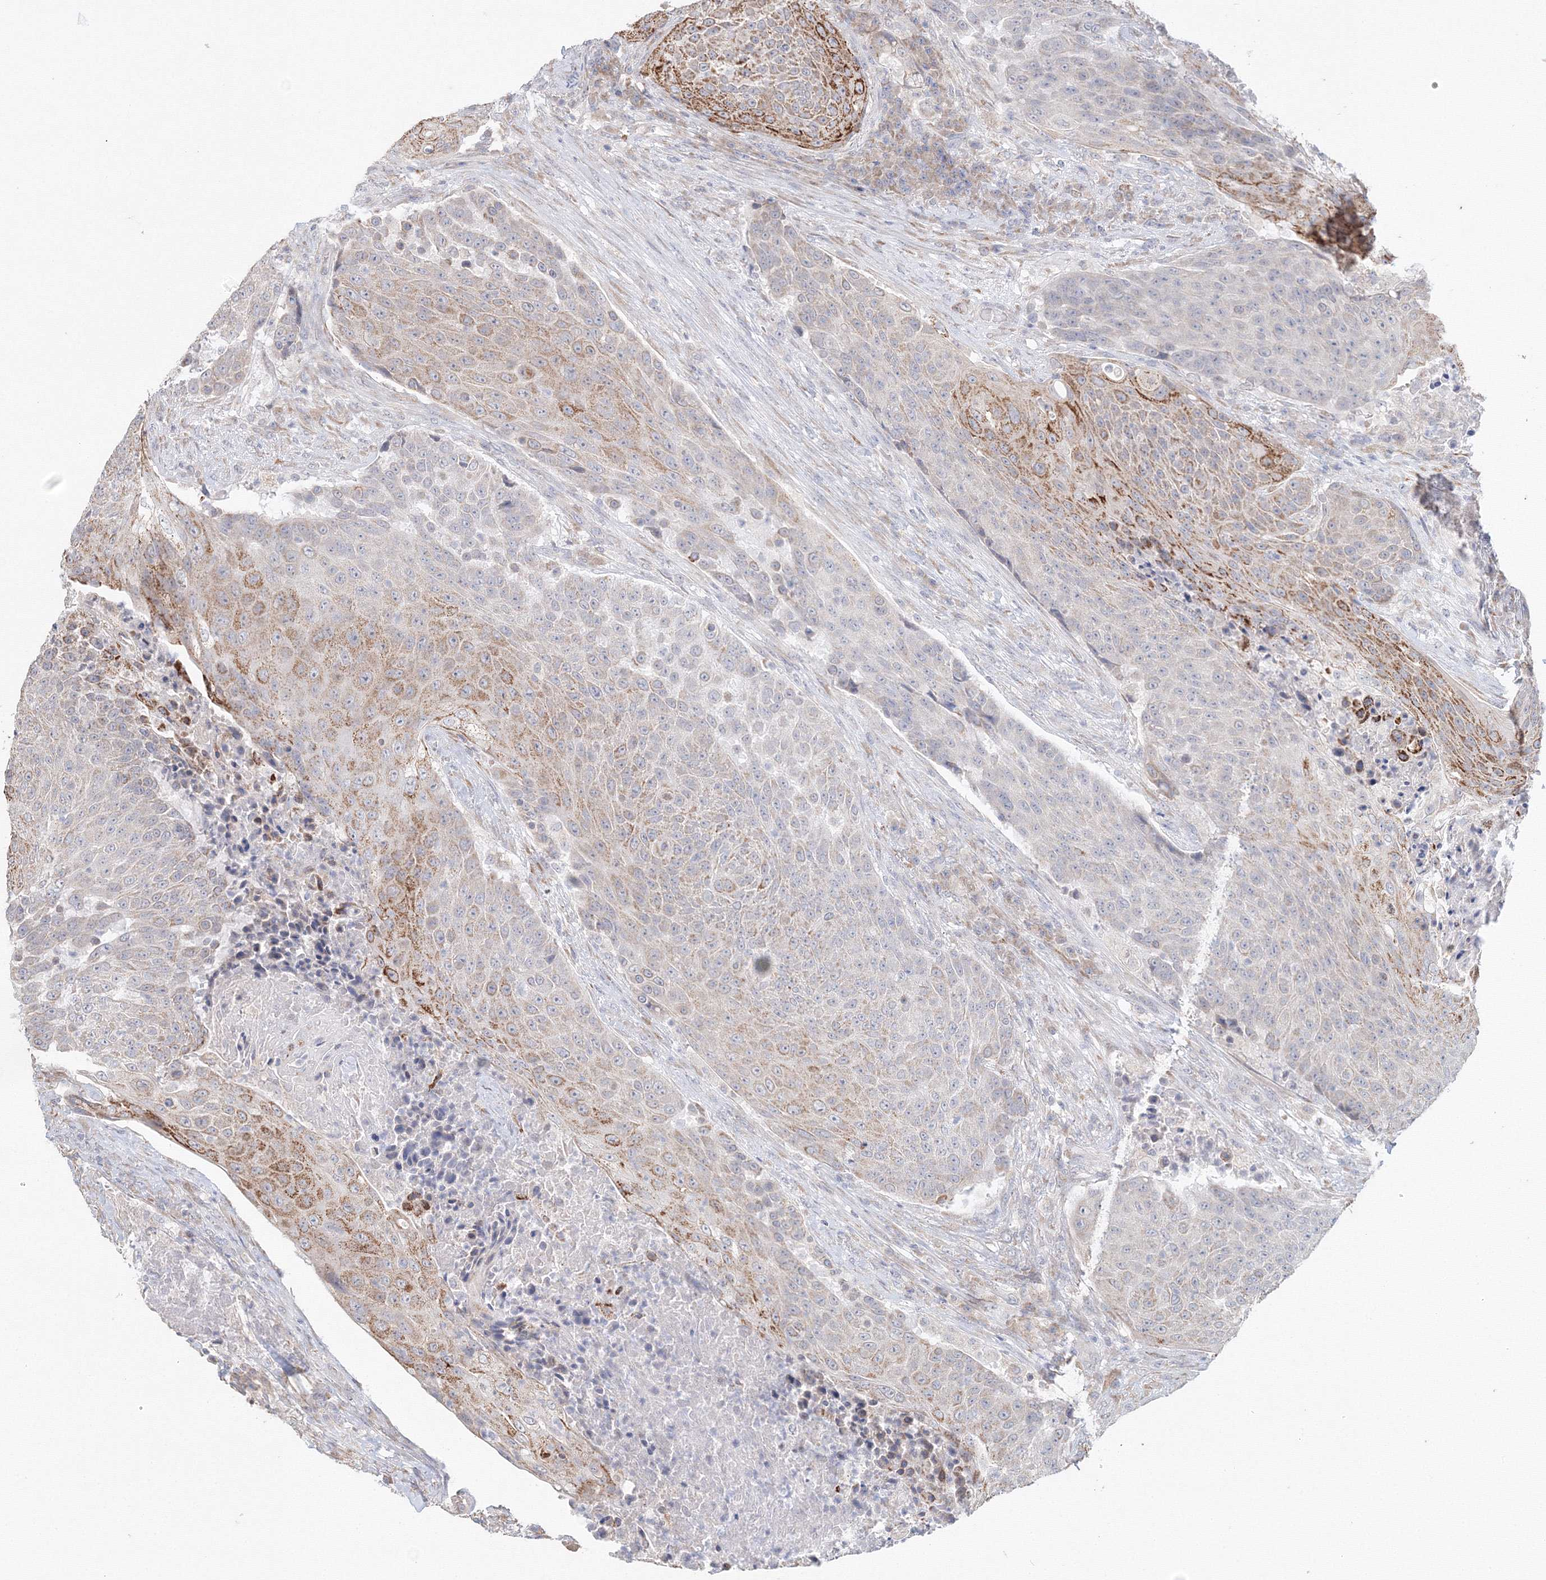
{"staining": {"intensity": "moderate", "quantity": "25%-75%", "location": "cytoplasmic/membranous"}, "tissue": "urothelial cancer", "cell_type": "Tumor cells", "image_type": "cancer", "snomed": [{"axis": "morphology", "description": "Urothelial carcinoma, High grade"}, {"axis": "topography", "description": "Urinary bladder"}], "caption": "Approximately 25%-75% of tumor cells in urothelial carcinoma (high-grade) exhibit moderate cytoplasmic/membranous protein staining as visualized by brown immunohistochemical staining.", "gene": "DHRS12", "patient": {"sex": "female", "age": 63}}